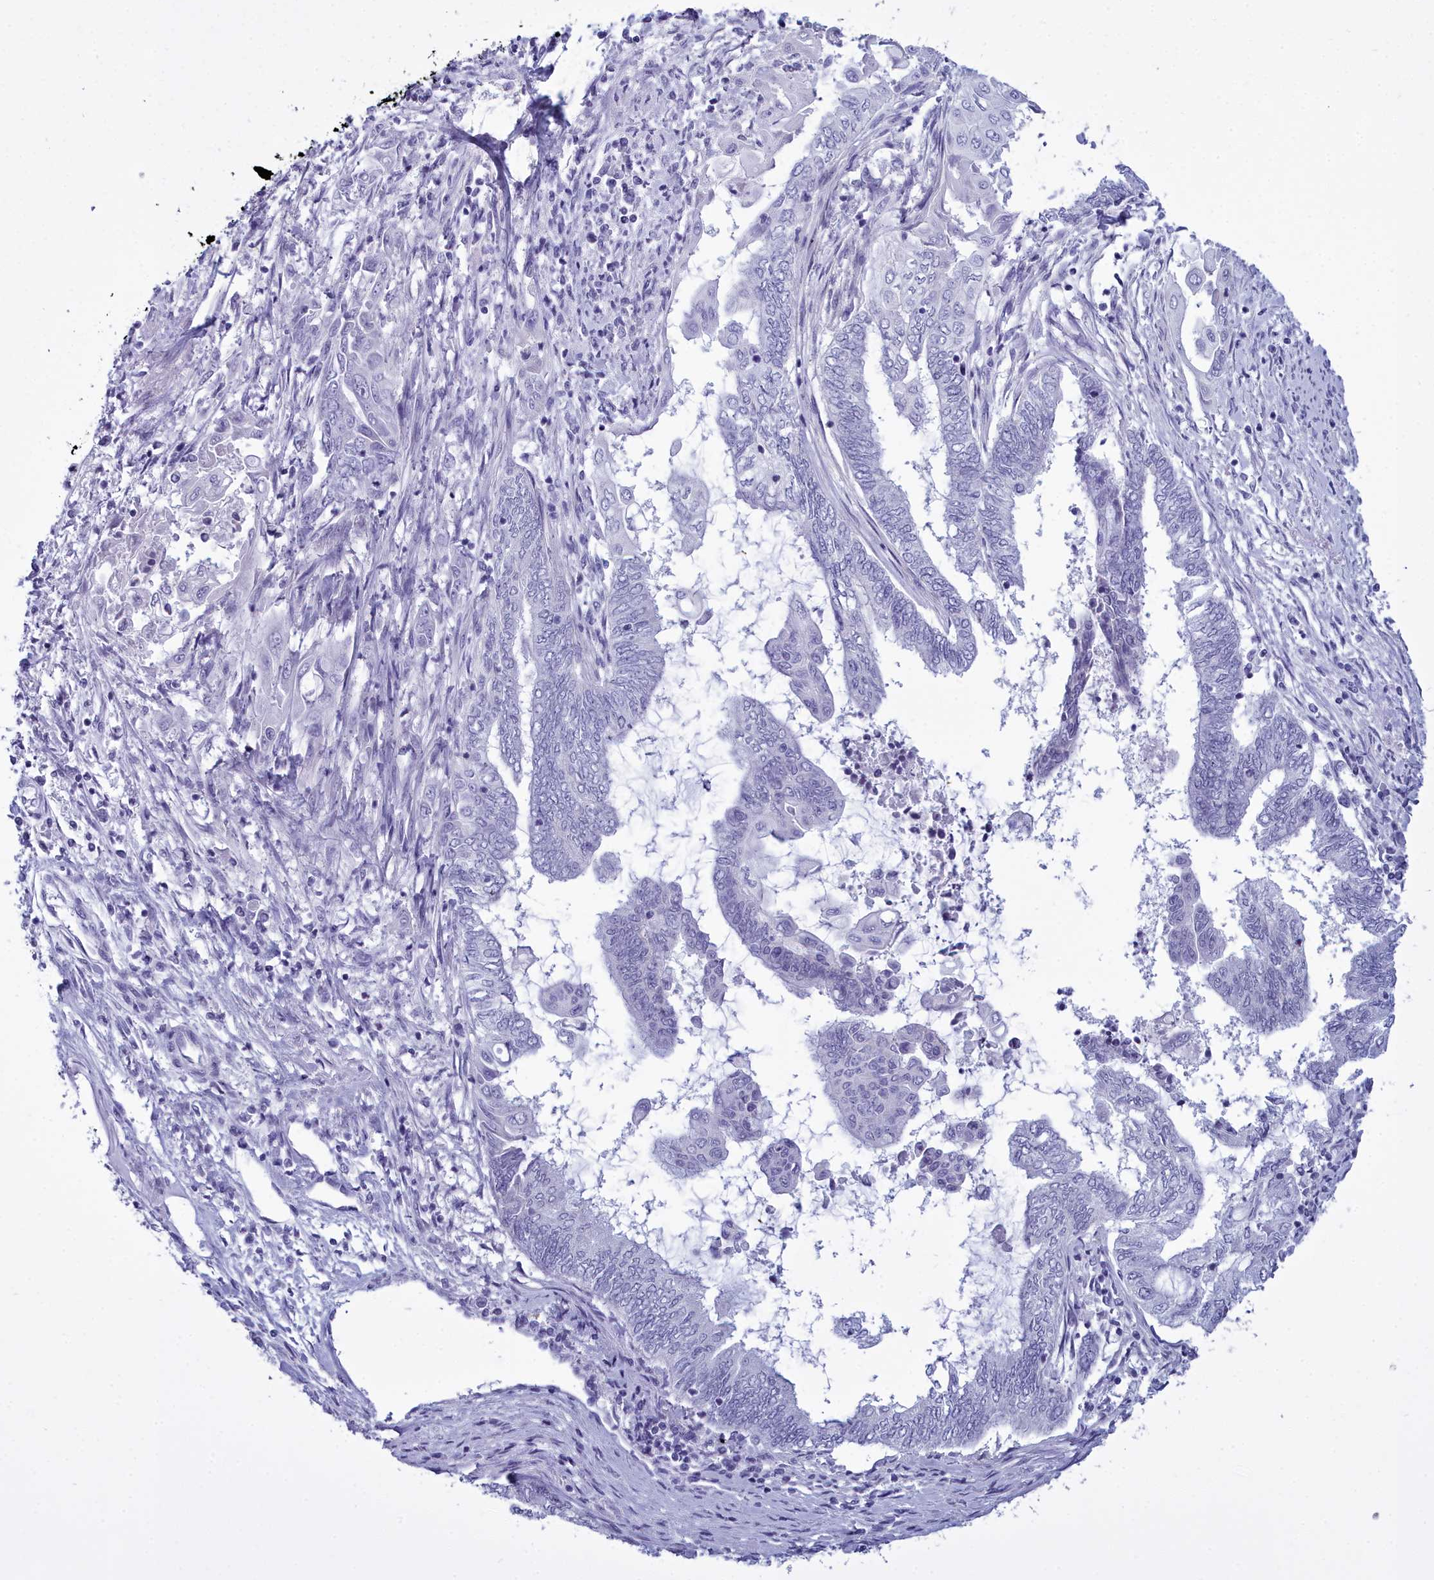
{"staining": {"intensity": "negative", "quantity": "none", "location": "none"}, "tissue": "endometrial cancer", "cell_type": "Tumor cells", "image_type": "cancer", "snomed": [{"axis": "morphology", "description": "Adenocarcinoma, NOS"}, {"axis": "topography", "description": "Uterus"}, {"axis": "topography", "description": "Endometrium"}], "caption": "Photomicrograph shows no protein positivity in tumor cells of endometrial cancer (adenocarcinoma) tissue.", "gene": "MAP6", "patient": {"sex": "female", "age": 70}}